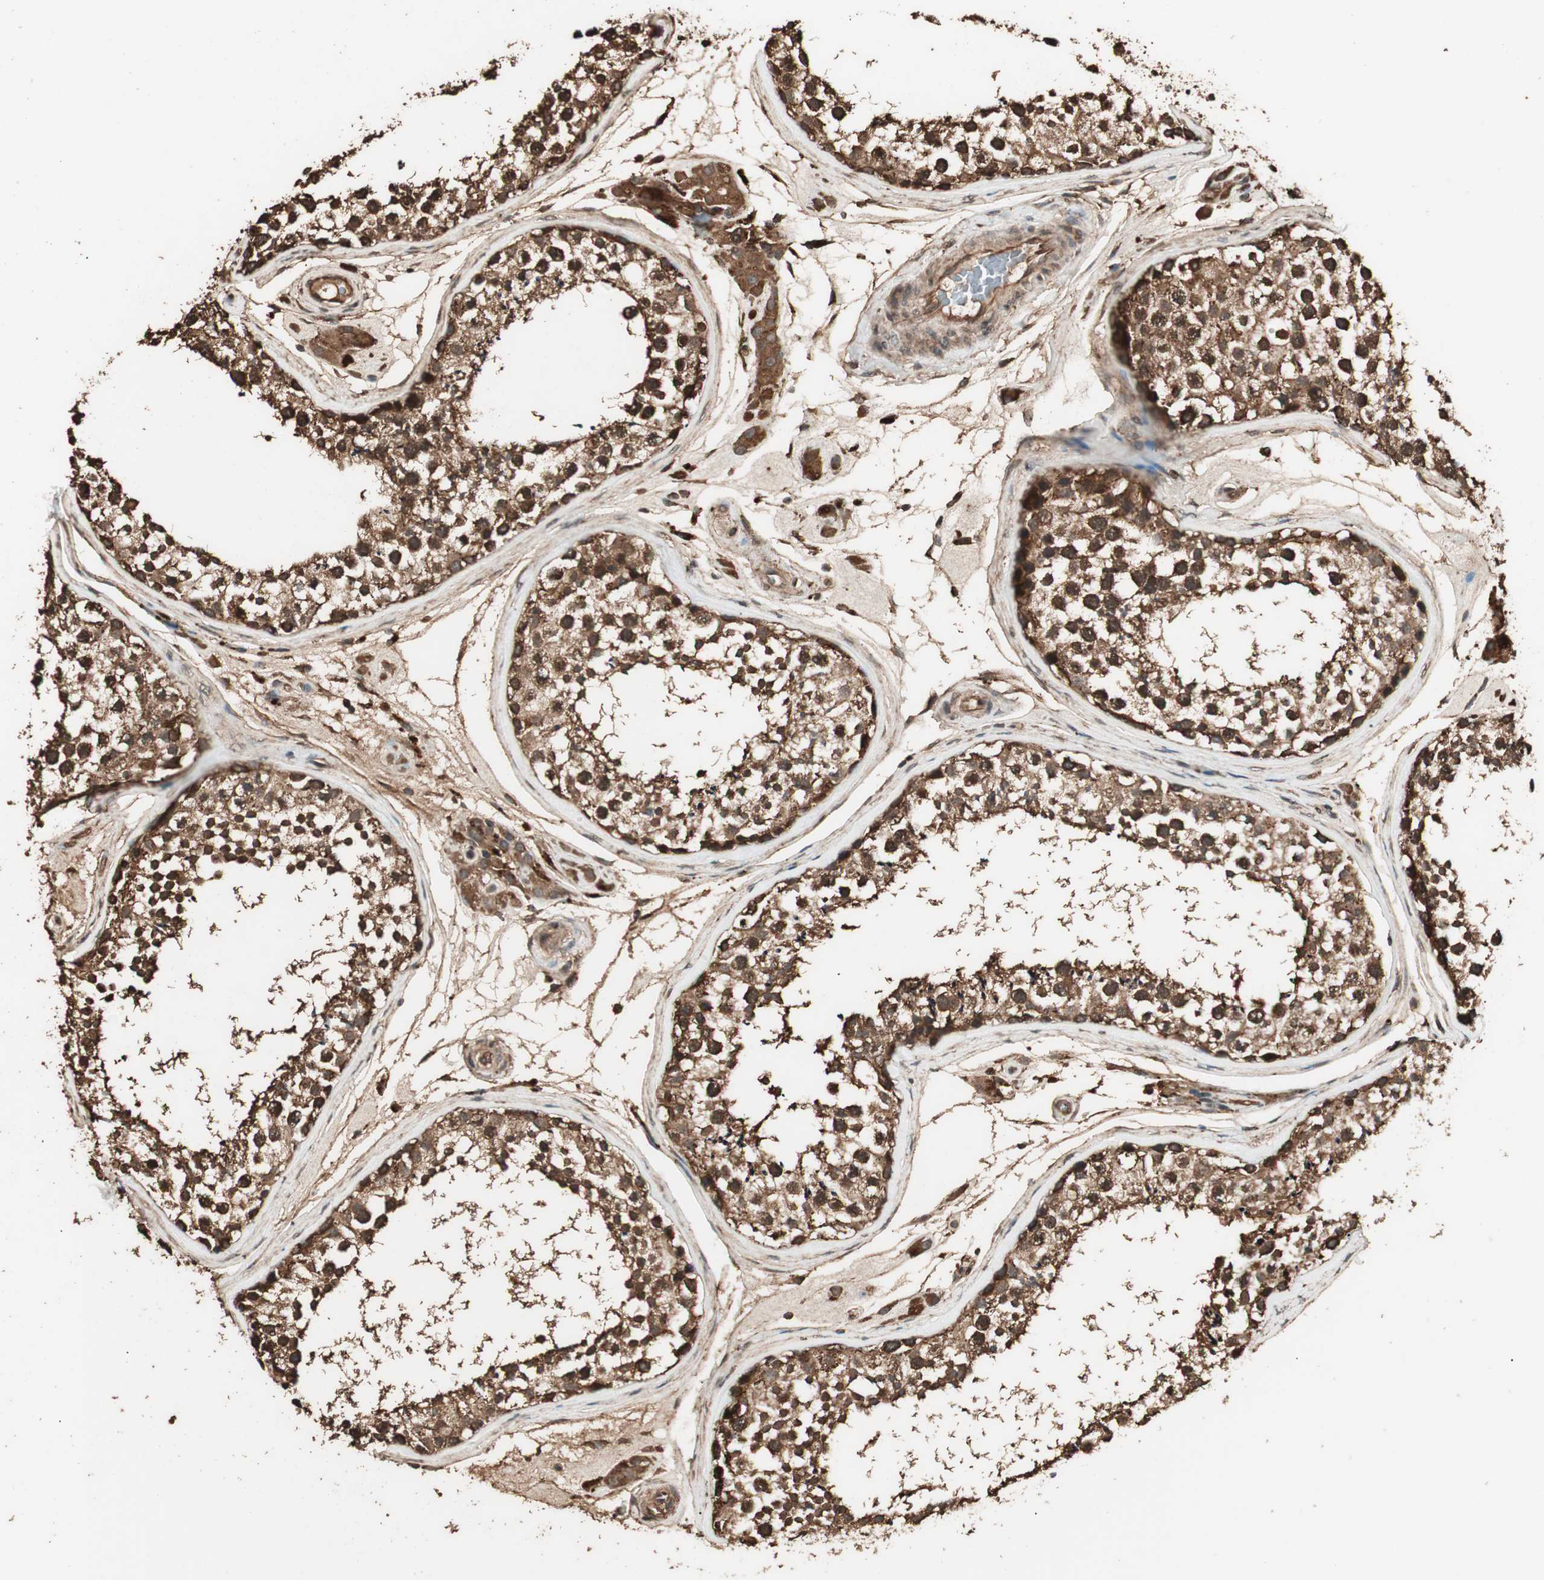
{"staining": {"intensity": "moderate", "quantity": ">75%", "location": "cytoplasmic/membranous,nuclear"}, "tissue": "testis", "cell_type": "Cells in seminiferous ducts", "image_type": "normal", "snomed": [{"axis": "morphology", "description": "Normal tissue, NOS"}, {"axis": "topography", "description": "Testis"}], "caption": "Testis stained for a protein displays moderate cytoplasmic/membranous,nuclear positivity in cells in seminiferous ducts. (DAB IHC with brightfield microscopy, high magnification).", "gene": "CCN4", "patient": {"sex": "male", "age": 46}}